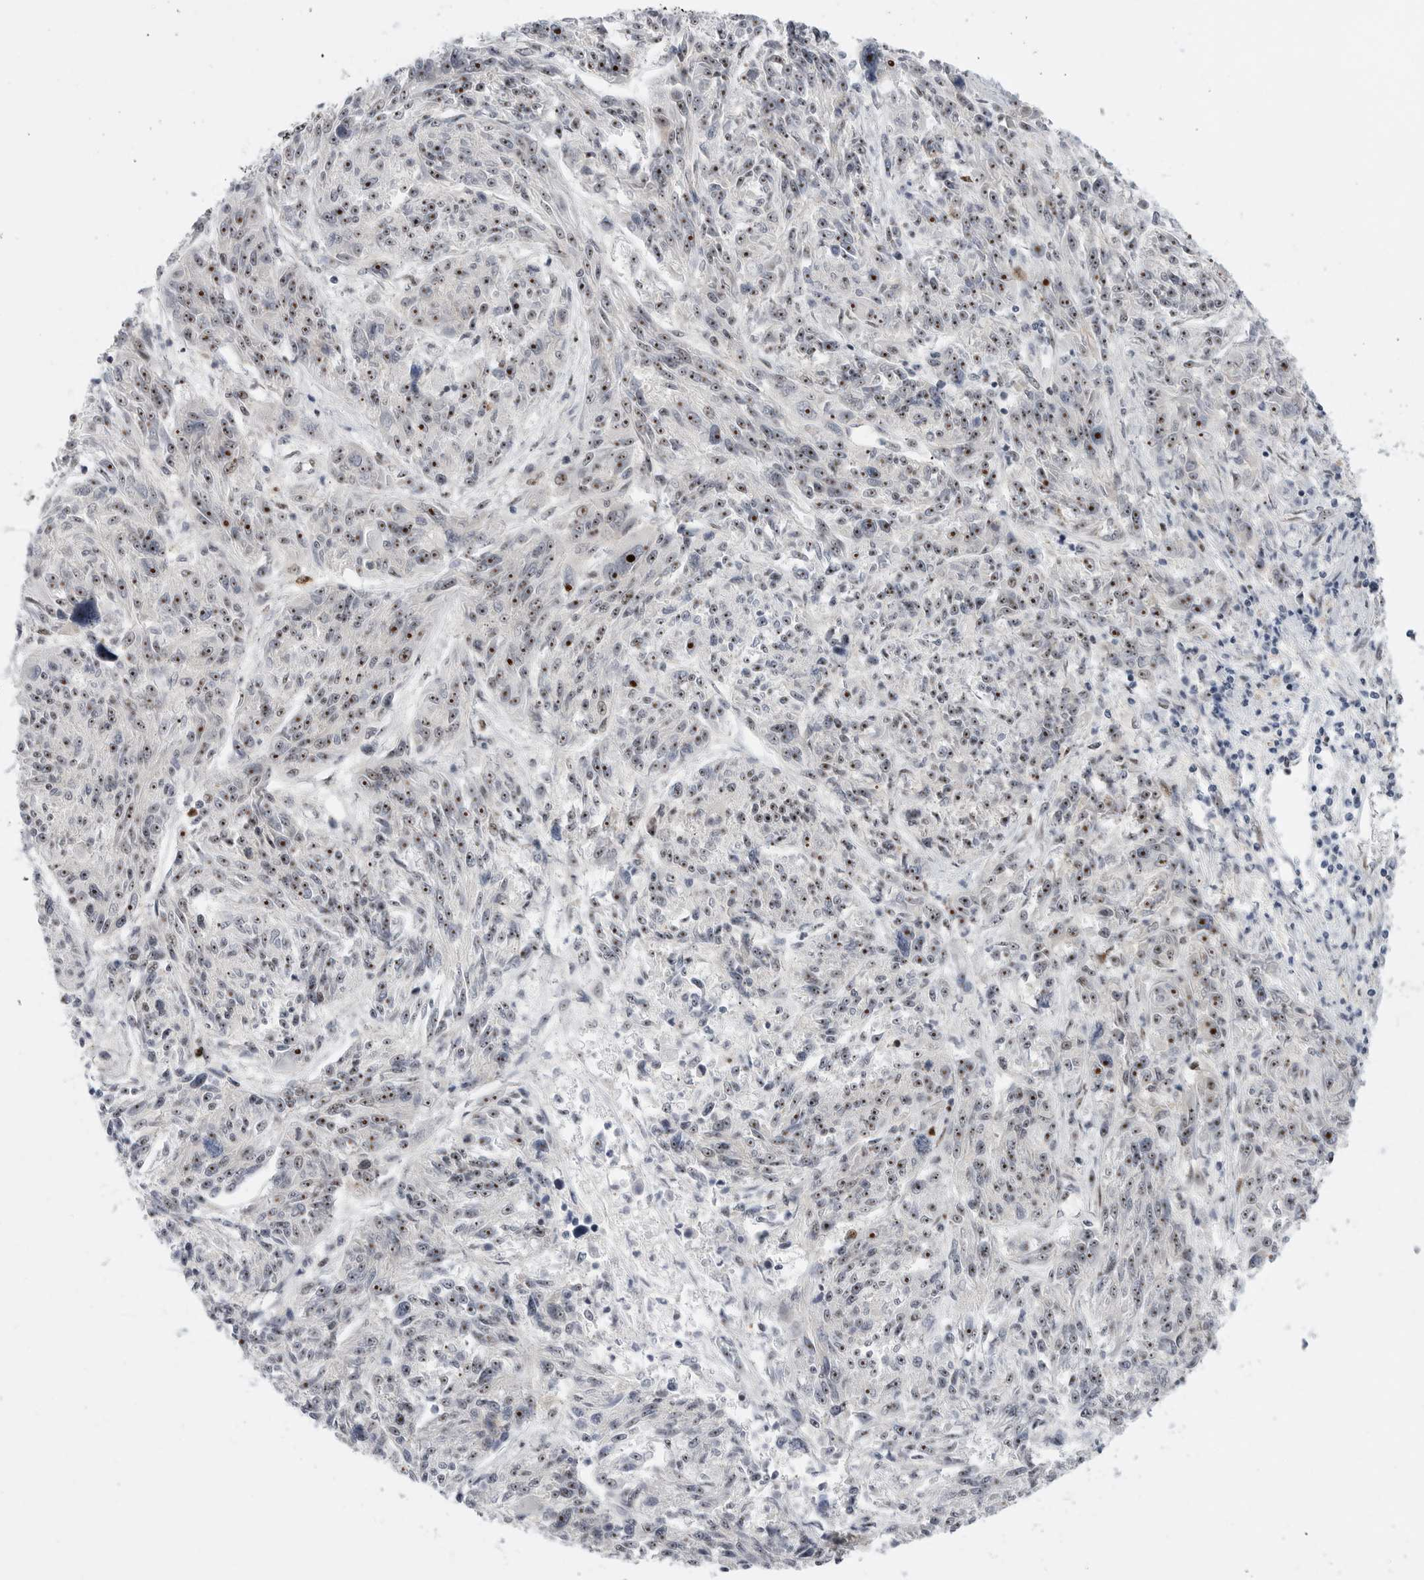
{"staining": {"intensity": "moderate", "quantity": ">75%", "location": "nuclear"}, "tissue": "melanoma", "cell_type": "Tumor cells", "image_type": "cancer", "snomed": [{"axis": "morphology", "description": "Malignant melanoma, NOS"}, {"axis": "topography", "description": "Skin"}], "caption": "Protein expression analysis of human melanoma reveals moderate nuclear expression in about >75% of tumor cells.", "gene": "GPATCH2", "patient": {"sex": "male", "age": 53}}